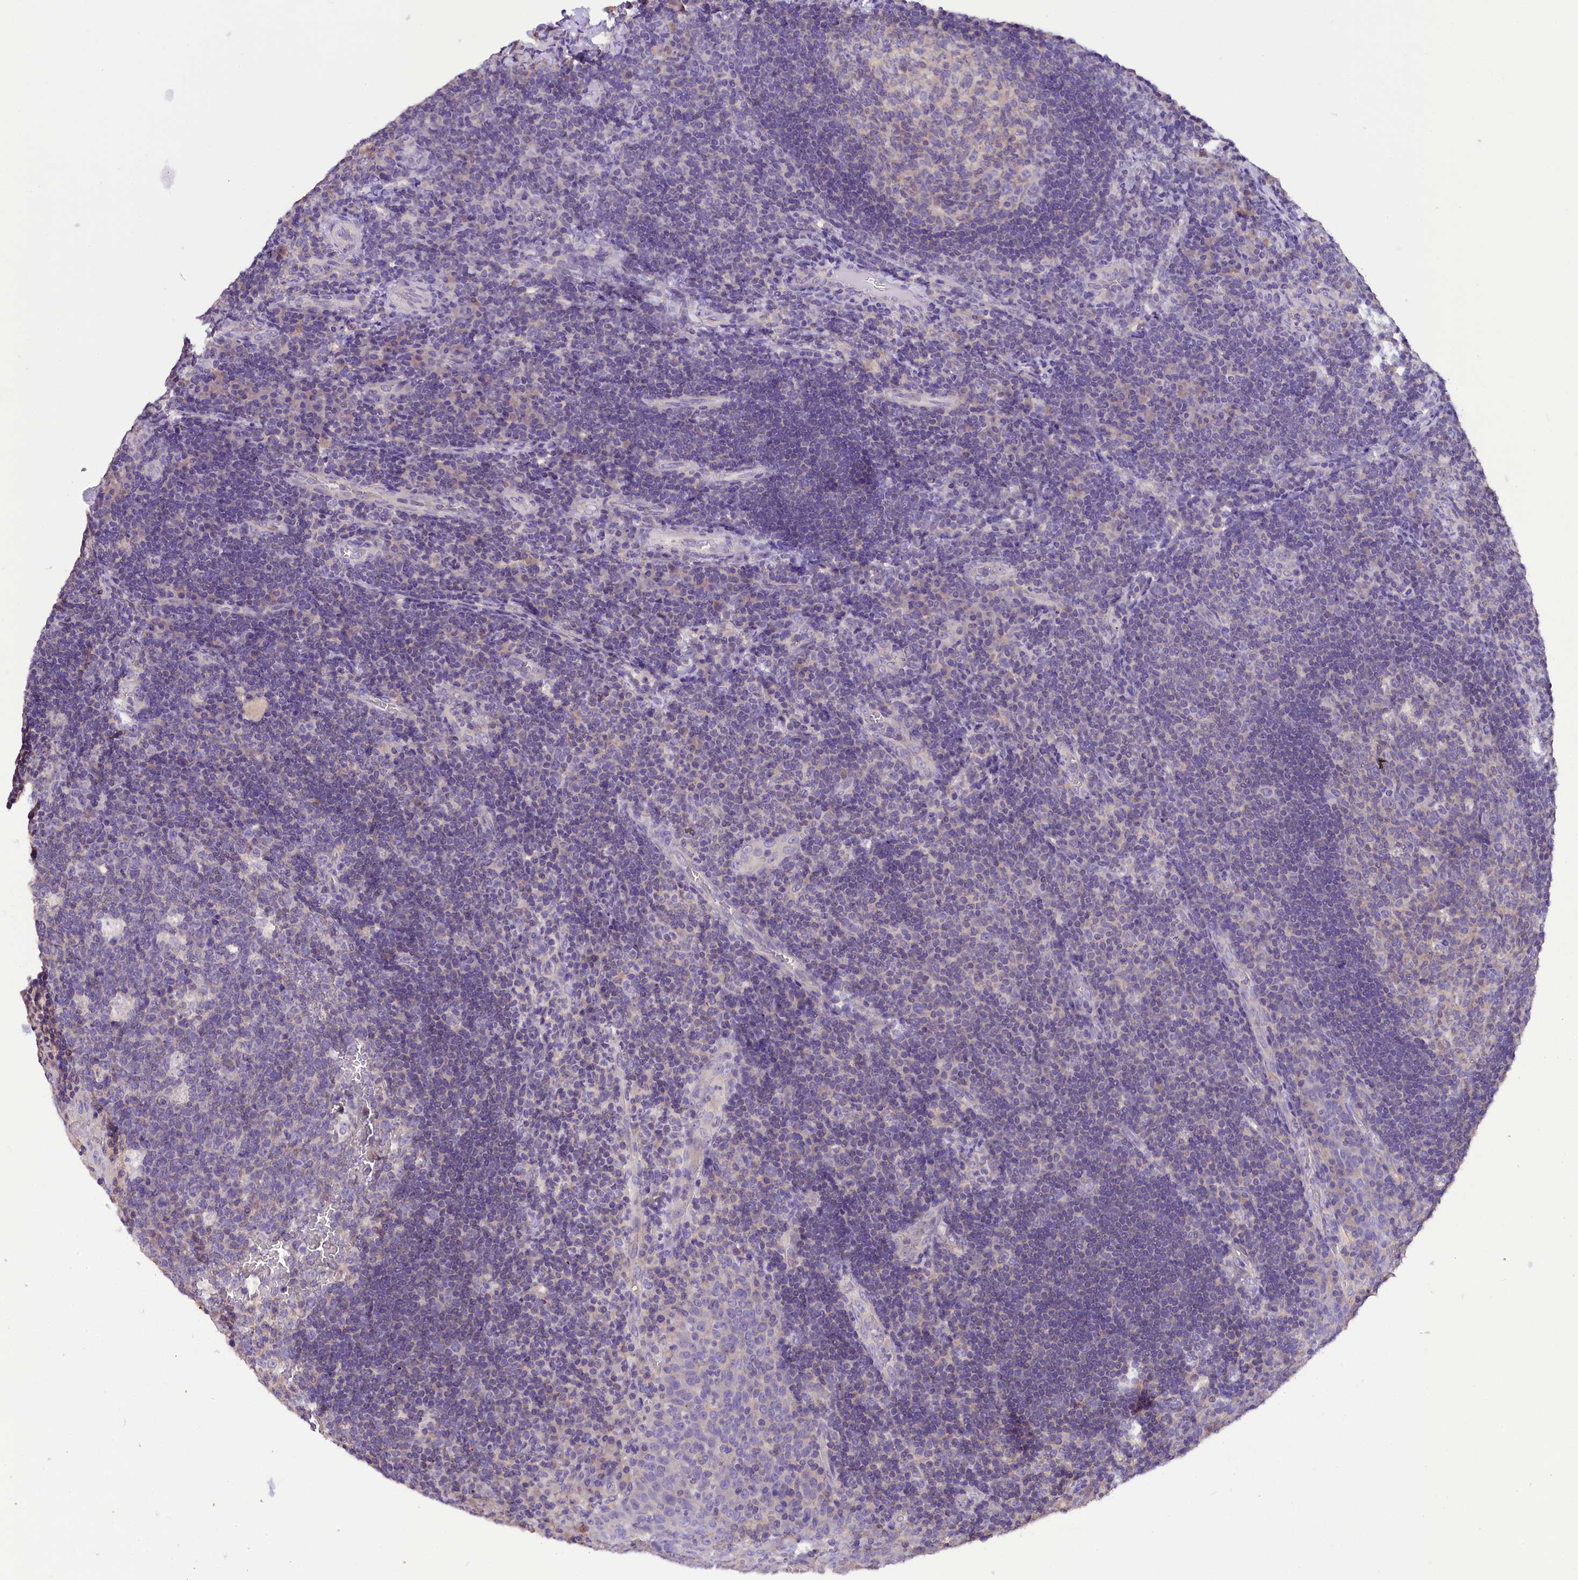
{"staining": {"intensity": "negative", "quantity": "none", "location": "none"}, "tissue": "tonsil", "cell_type": "Germinal center cells", "image_type": "normal", "snomed": [{"axis": "morphology", "description": "Normal tissue, NOS"}, {"axis": "topography", "description": "Tonsil"}], "caption": "There is no significant positivity in germinal center cells of tonsil.", "gene": "AP3B2", "patient": {"sex": "male", "age": 17}}